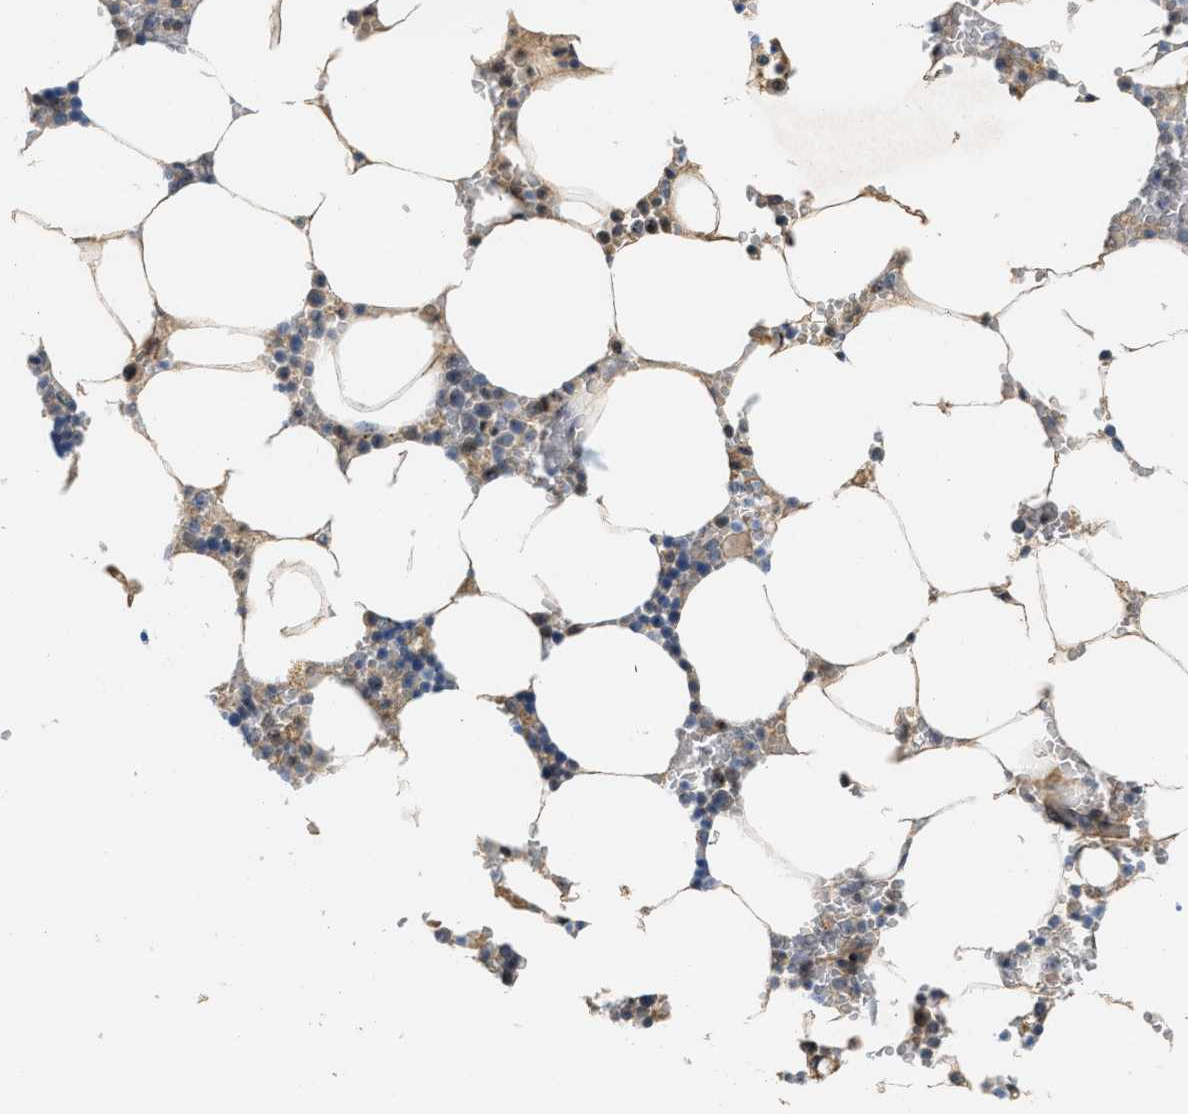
{"staining": {"intensity": "moderate", "quantity": "<25%", "location": "nuclear"}, "tissue": "bone marrow", "cell_type": "Hematopoietic cells", "image_type": "normal", "snomed": [{"axis": "morphology", "description": "Normal tissue, NOS"}, {"axis": "topography", "description": "Bone marrow"}], "caption": "Protein expression analysis of unremarkable bone marrow displays moderate nuclear staining in about <25% of hematopoietic cells.", "gene": "ZNF783", "patient": {"sex": "male", "age": 70}}